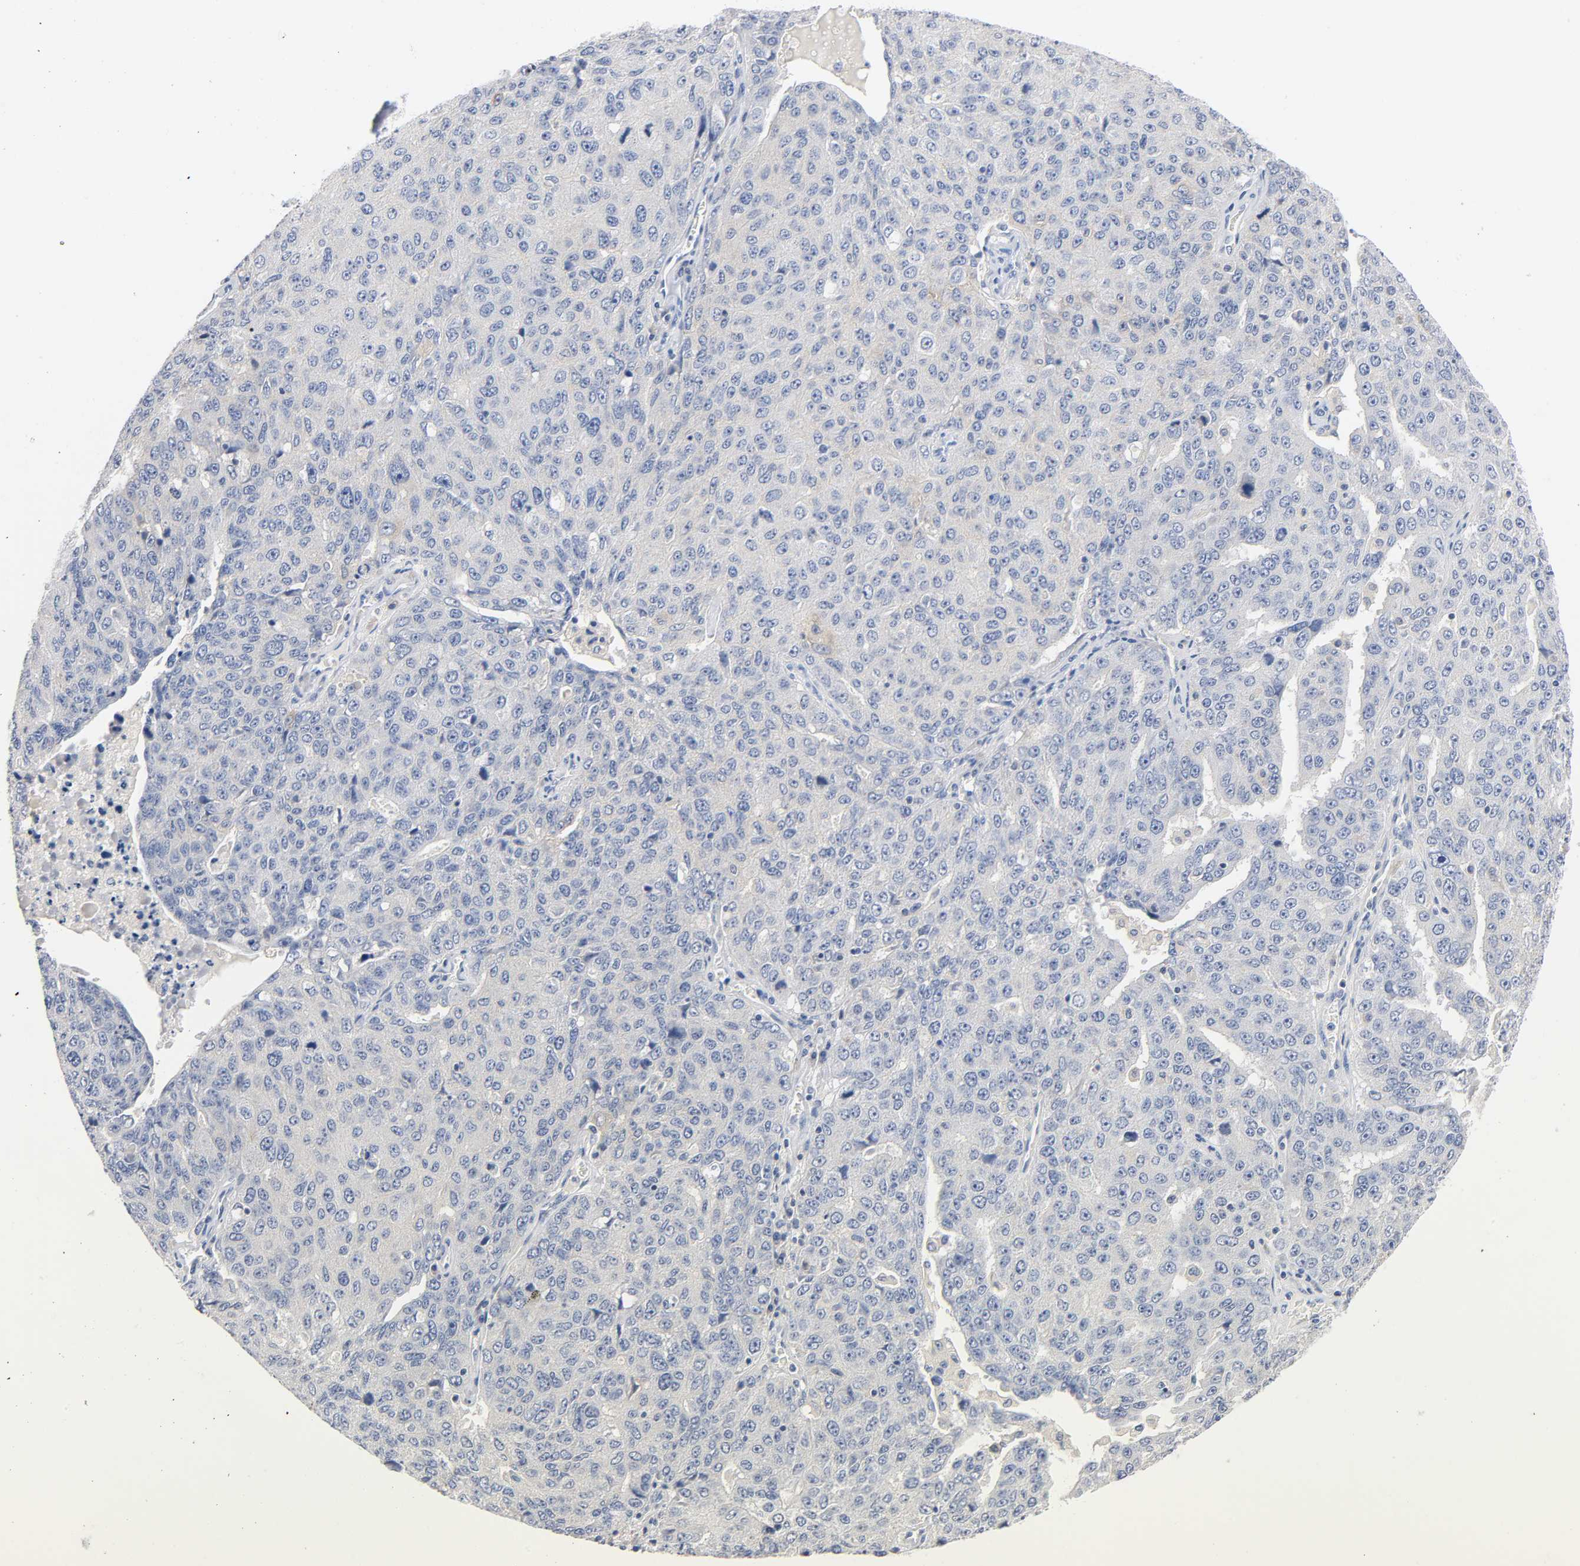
{"staining": {"intensity": "weak", "quantity": "<25%", "location": "cytoplasmic/membranous"}, "tissue": "ovarian cancer", "cell_type": "Tumor cells", "image_type": "cancer", "snomed": [{"axis": "morphology", "description": "Carcinoma, endometroid"}, {"axis": "topography", "description": "Ovary"}], "caption": "An image of human ovarian endometroid carcinoma is negative for staining in tumor cells. (Brightfield microscopy of DAB immunohistochemistry (IHC) at high magnification).", "gene": "MALT1", "patient": {"sex": "female", "age": 62}}